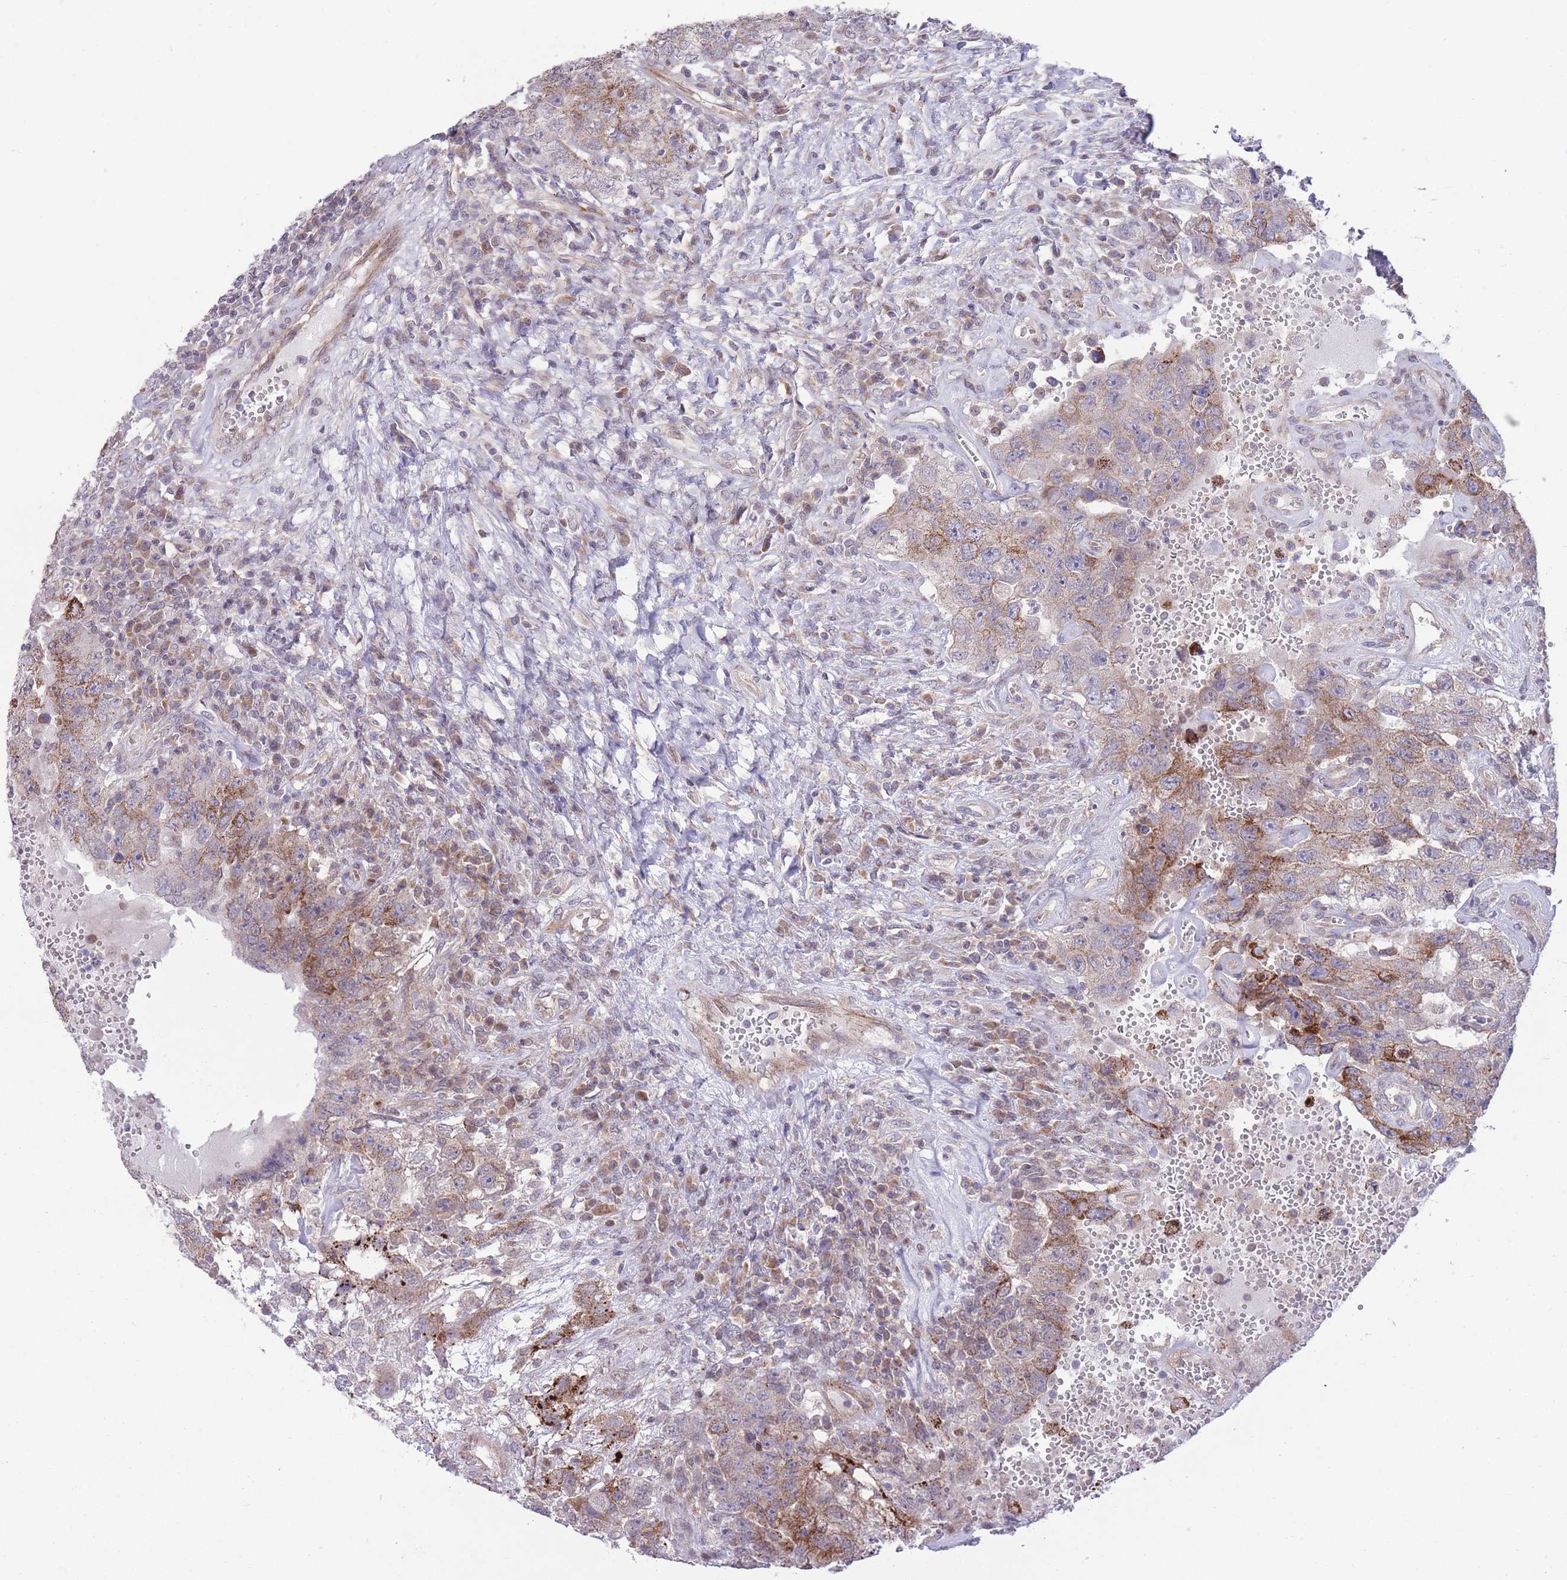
{"staining": {"intensity": "moderate", "quantity": "25%-75%", "location": "cytoplasmic/membranous"}, "tissue": "testis cancer", "cell_type": "Tumor cells", "image_type": "cancer", "snomed": [{"axis": "morphology", "description": "Carcinoma, Embryonal, NOS"}, {"axis": "topography", "description": "Testis"}], "caption": "This micrograph shows immunohistochemistry staining of human testis embryonal carcinoma, with medium moderate cytoplasmic/membranous positivity in about 25%-75% of tumor cells.", "gene": "RIC8A", "patient": {"sex": "male", "age": 26}}